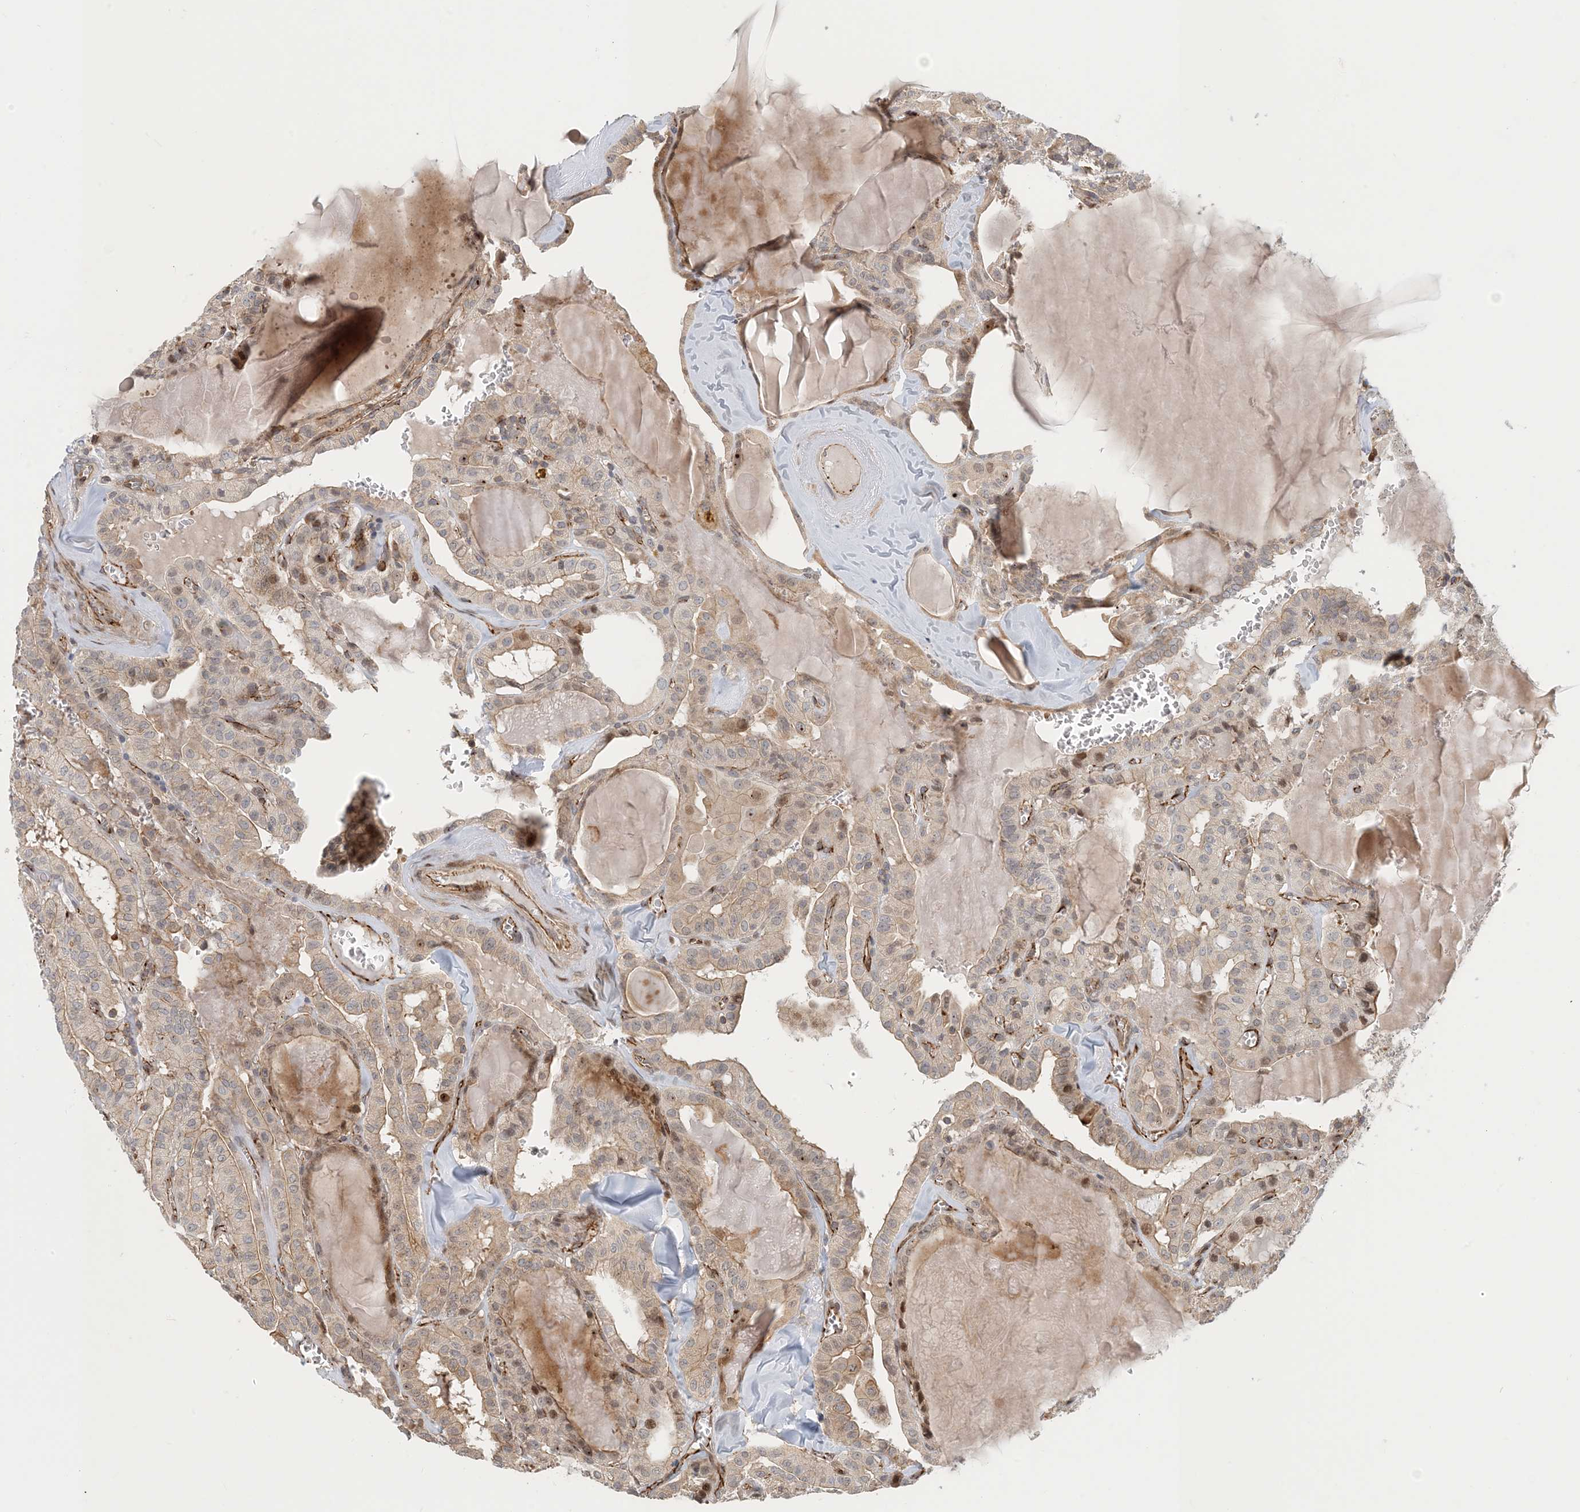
{"staining": {"intensity": "weak", "quantity": "25%-75%", "location": "cytoplasmic/membranous,nuclear"}, "tissue": "thyroid cancer", "cell_type": "Tumor cells", "image_type": "cancer", "snomed": [{"axis": "morphology", "description": "Papillary adenocarcinoma, NOS"}, {"axis": "topography", "description": "Thyroid gland"}], "caption": "This is an image of immunohistochemistry (IHC) staining of thyroid cancer (papillary adenocarcinoma), which shows weak staining in the cytoplasmic/membranous and nuclear of tumor cells.", "gene": "MAPKBP1", "patient": {"sex": "male", "age": 52}}